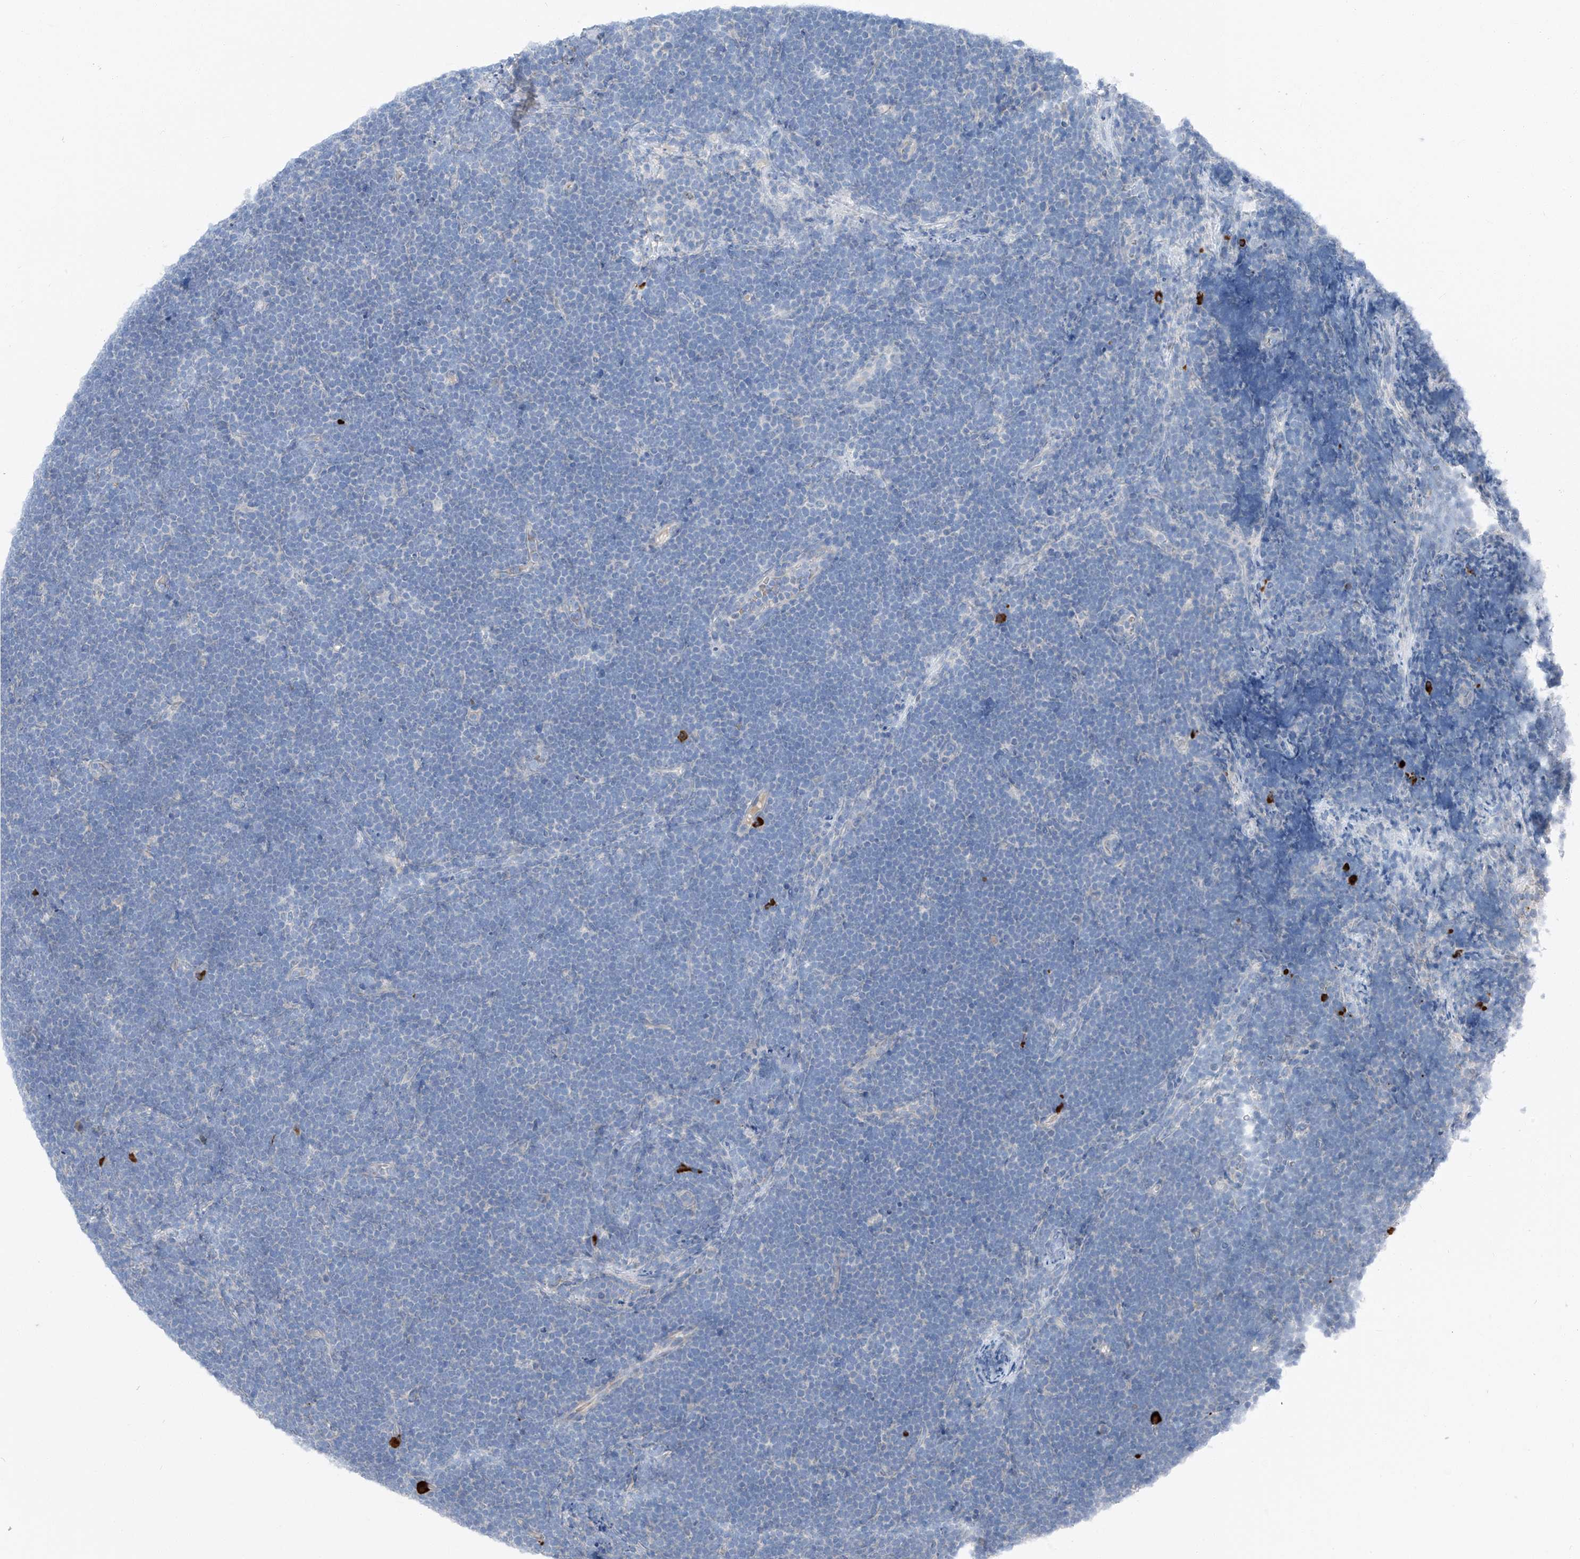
{"staining": {"intensity": "negative", "quantity": "none", "location": "none"}, "tissue": "lymphoma", "cell_type": "Tumor cells", "image_type": "cancer", "snomed": [{"axis": "morphology", "description": "Malignant lymphoma, non-Hodgkin's type, High grade"}, {"axis": "topography", "description": "Lymph node"}], "caption": "Histopathology image shows no significant protein staining in tumor cells of high-grade malignant lymphoma, non-Hodgkin's type.", "gene": "CHMP2B", "patient": {"sex": "male", "age": 13}}